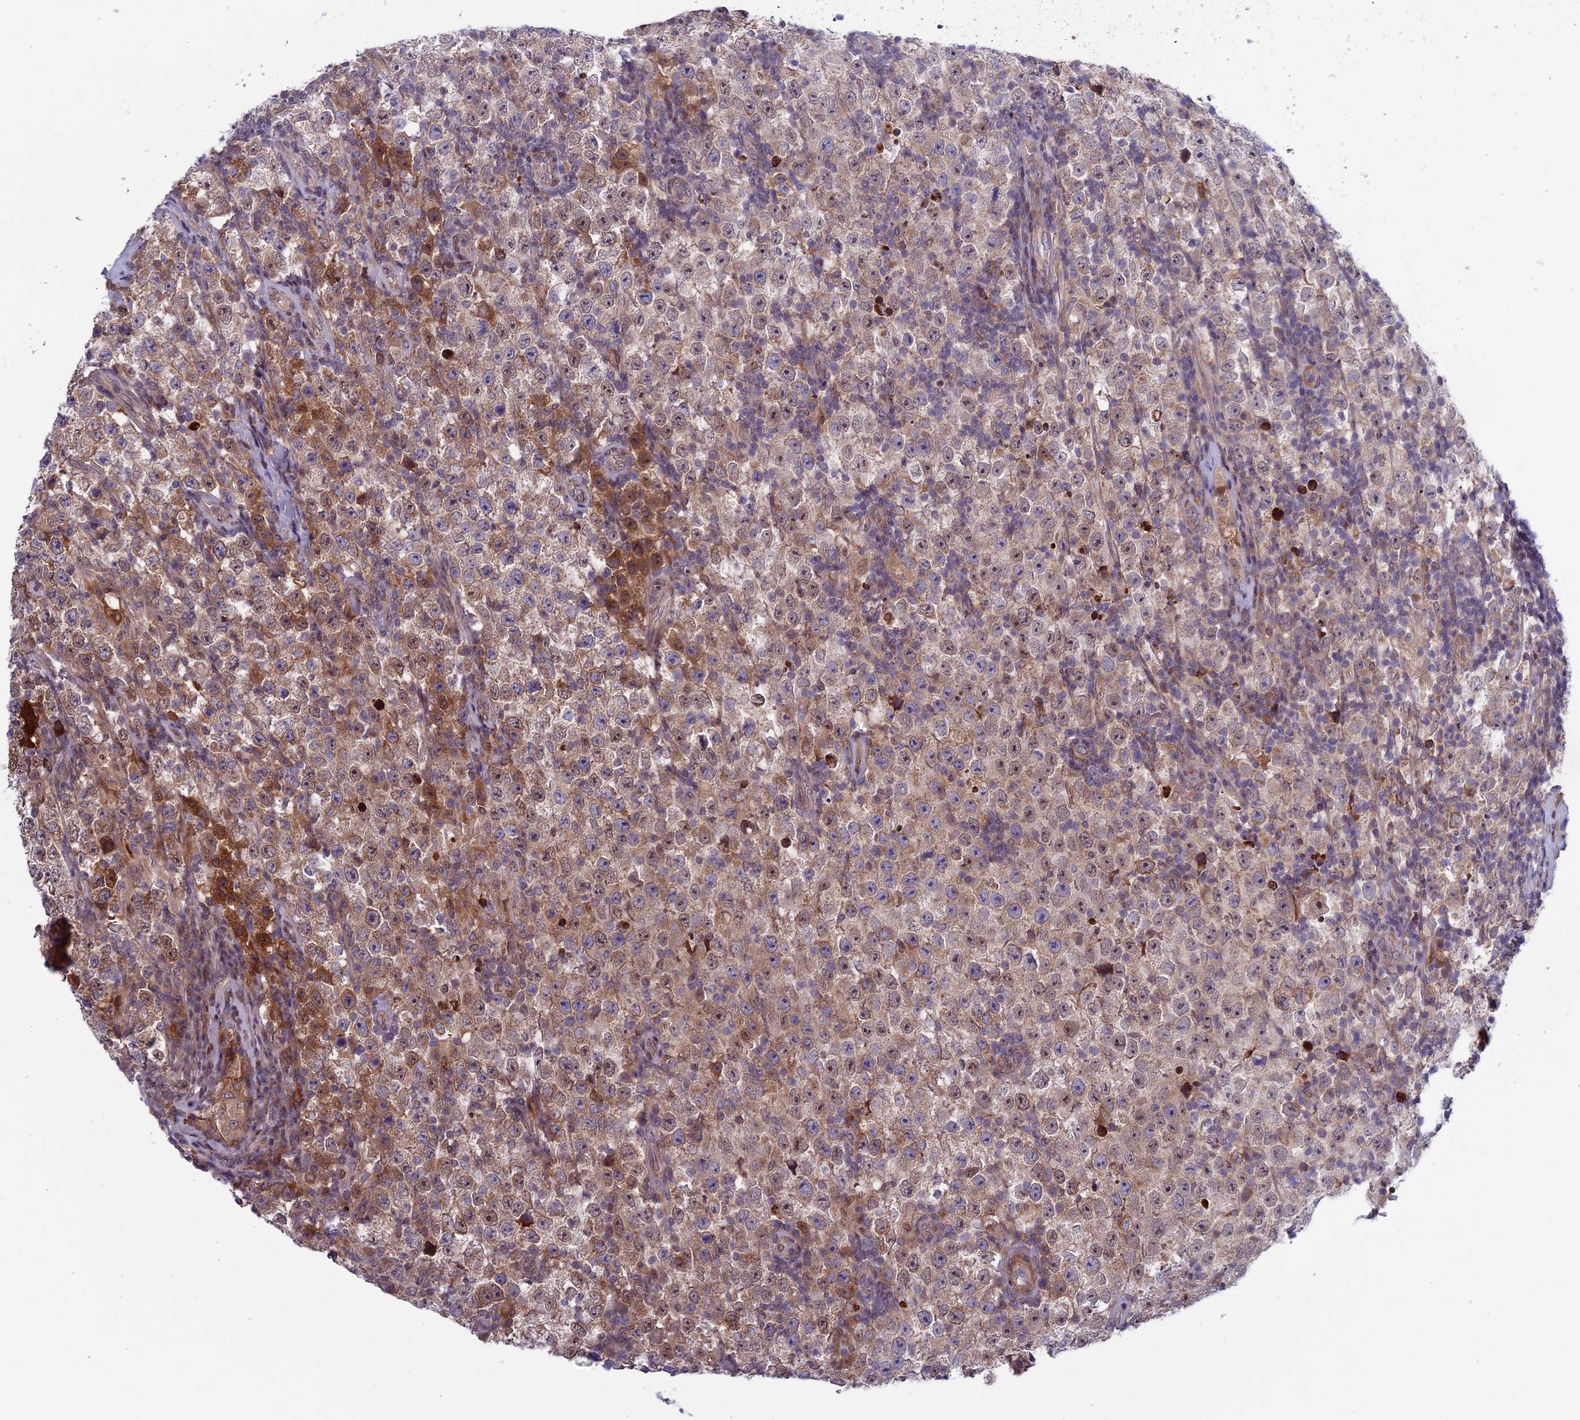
{"staining": {"intensity": "weak", "quantity": "25%-75%", "location": "cytoplasmic/membranous,nuclear"}, "tissue": "testis cancer", "cell_type": "Tumor cells", "image_type": "cancer", "snomed": [{"axis": "morphology", "description": "Normal tissue, NOS"}, {"axis": "morphology", "description": "Urothelial carcinoma, High grade"}, {"axis": "morphology", "description": "Seminoma, NOS"}, {"axis": "morphology", "description": "Carcinoma, Embryonal, NOS"}, {"axis": "topography", "description": "Urinary bladder"}, {"axis": "topography", "description": "Testis"}], "caption": "High-power microscopy captured an immunohistochemistry image of testis cancer (embryonal carcinoma), revealing weak cytoplasmic/membranous and nuclear expression in about 25%-75% of tumor cells.", "gene": "FADS1", "patient": {"sex": "male", "age": 41}}